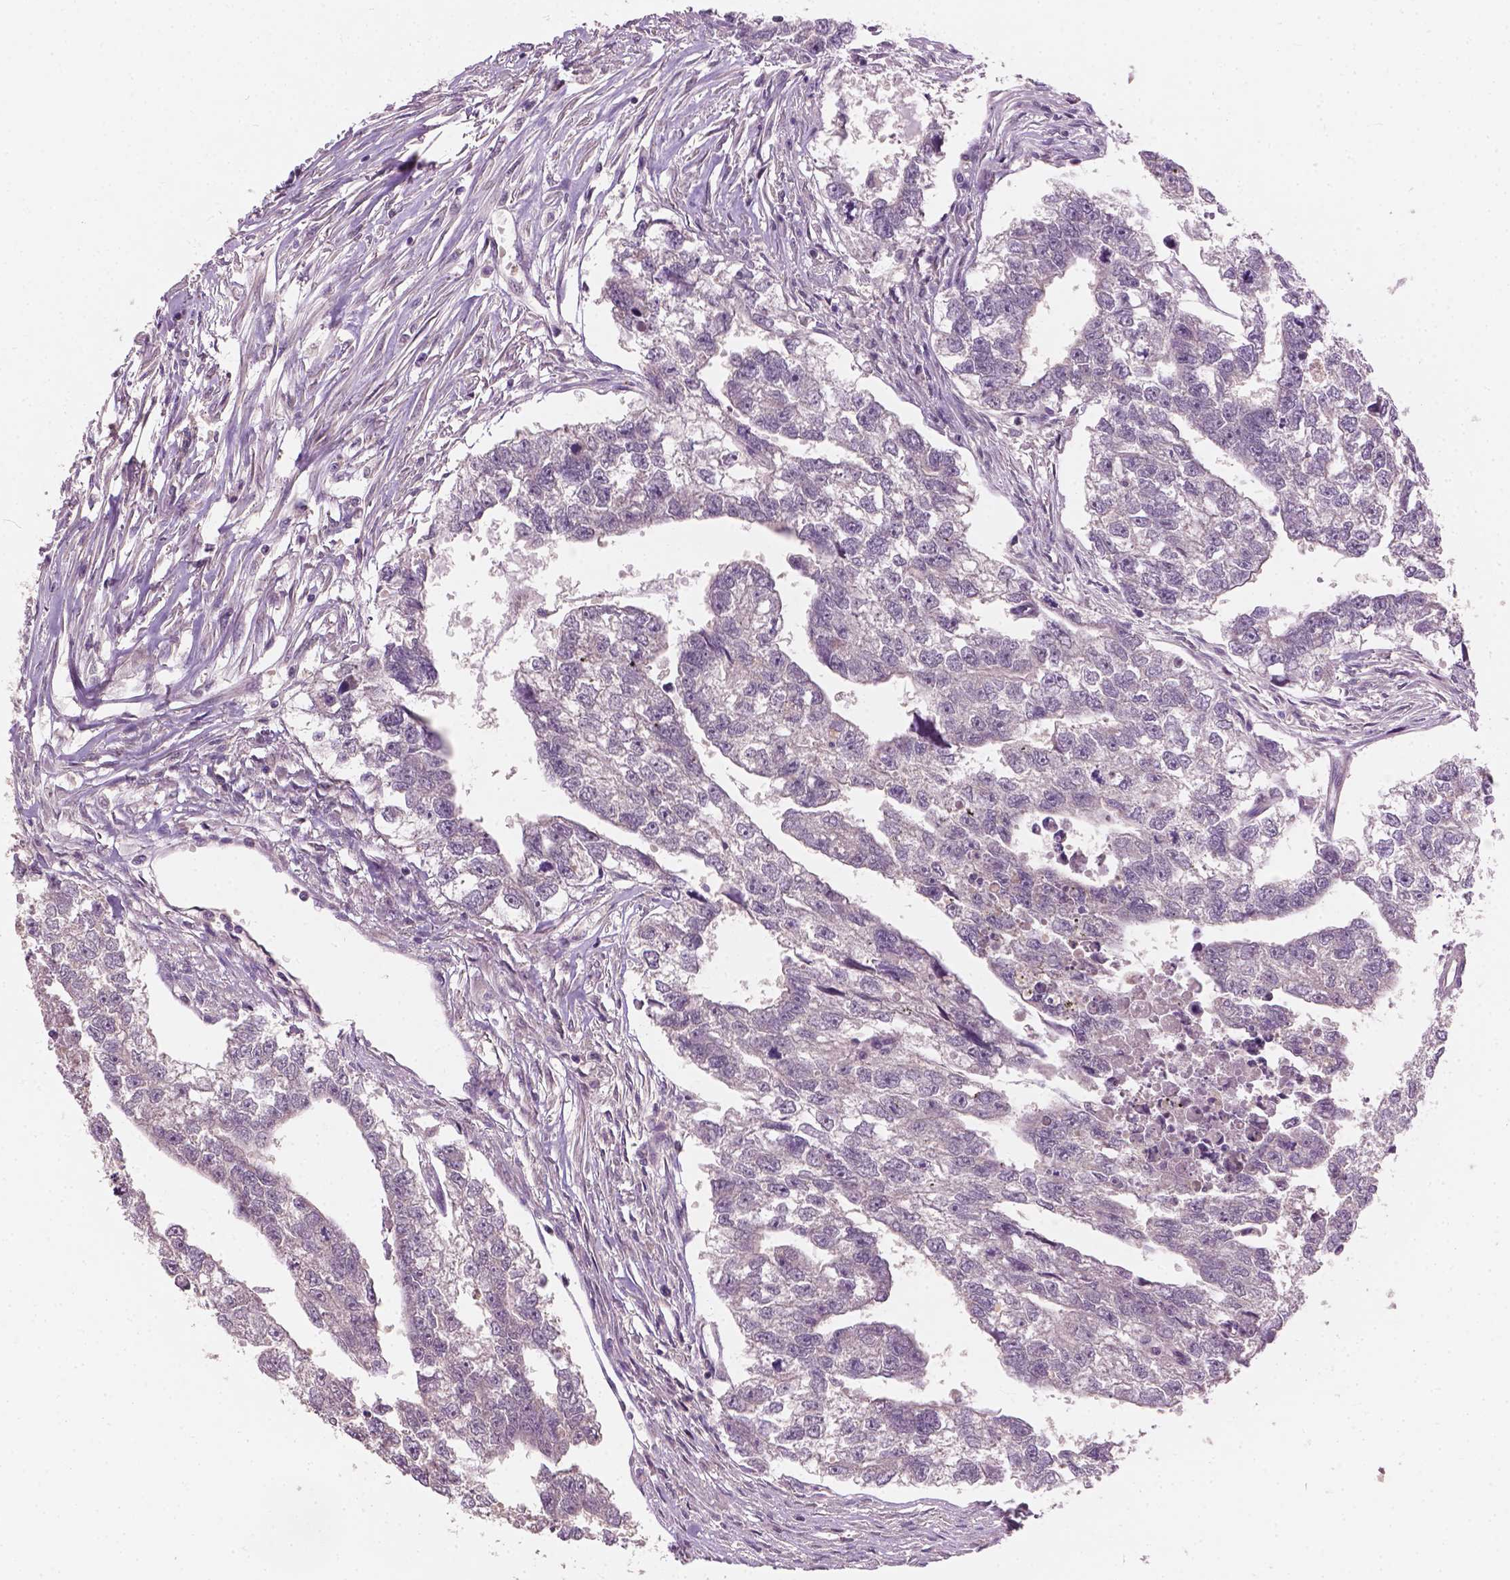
{"staining": {"intensity": "negative", "quantity": "none", "location": "none"}, "tissue": "testis cancer", "cell_type": "Tumor cells", "image_type": "cancer", "snomed": [{"axis": "morphology", "description": "Carcinoma, Embryonal, NOS"}, {"axis": "morphology", "description": "Teratoma, malignant, NOS"}, {"axis": "topography", "description": "Testis"}], "caption": "This is an immunohistochemistry photomicrograph of human testis embryonal carcinoma. There is no staining in tumor cells.", "gene": "KRT17", "patient": {"sex": "male", "age": 44}}